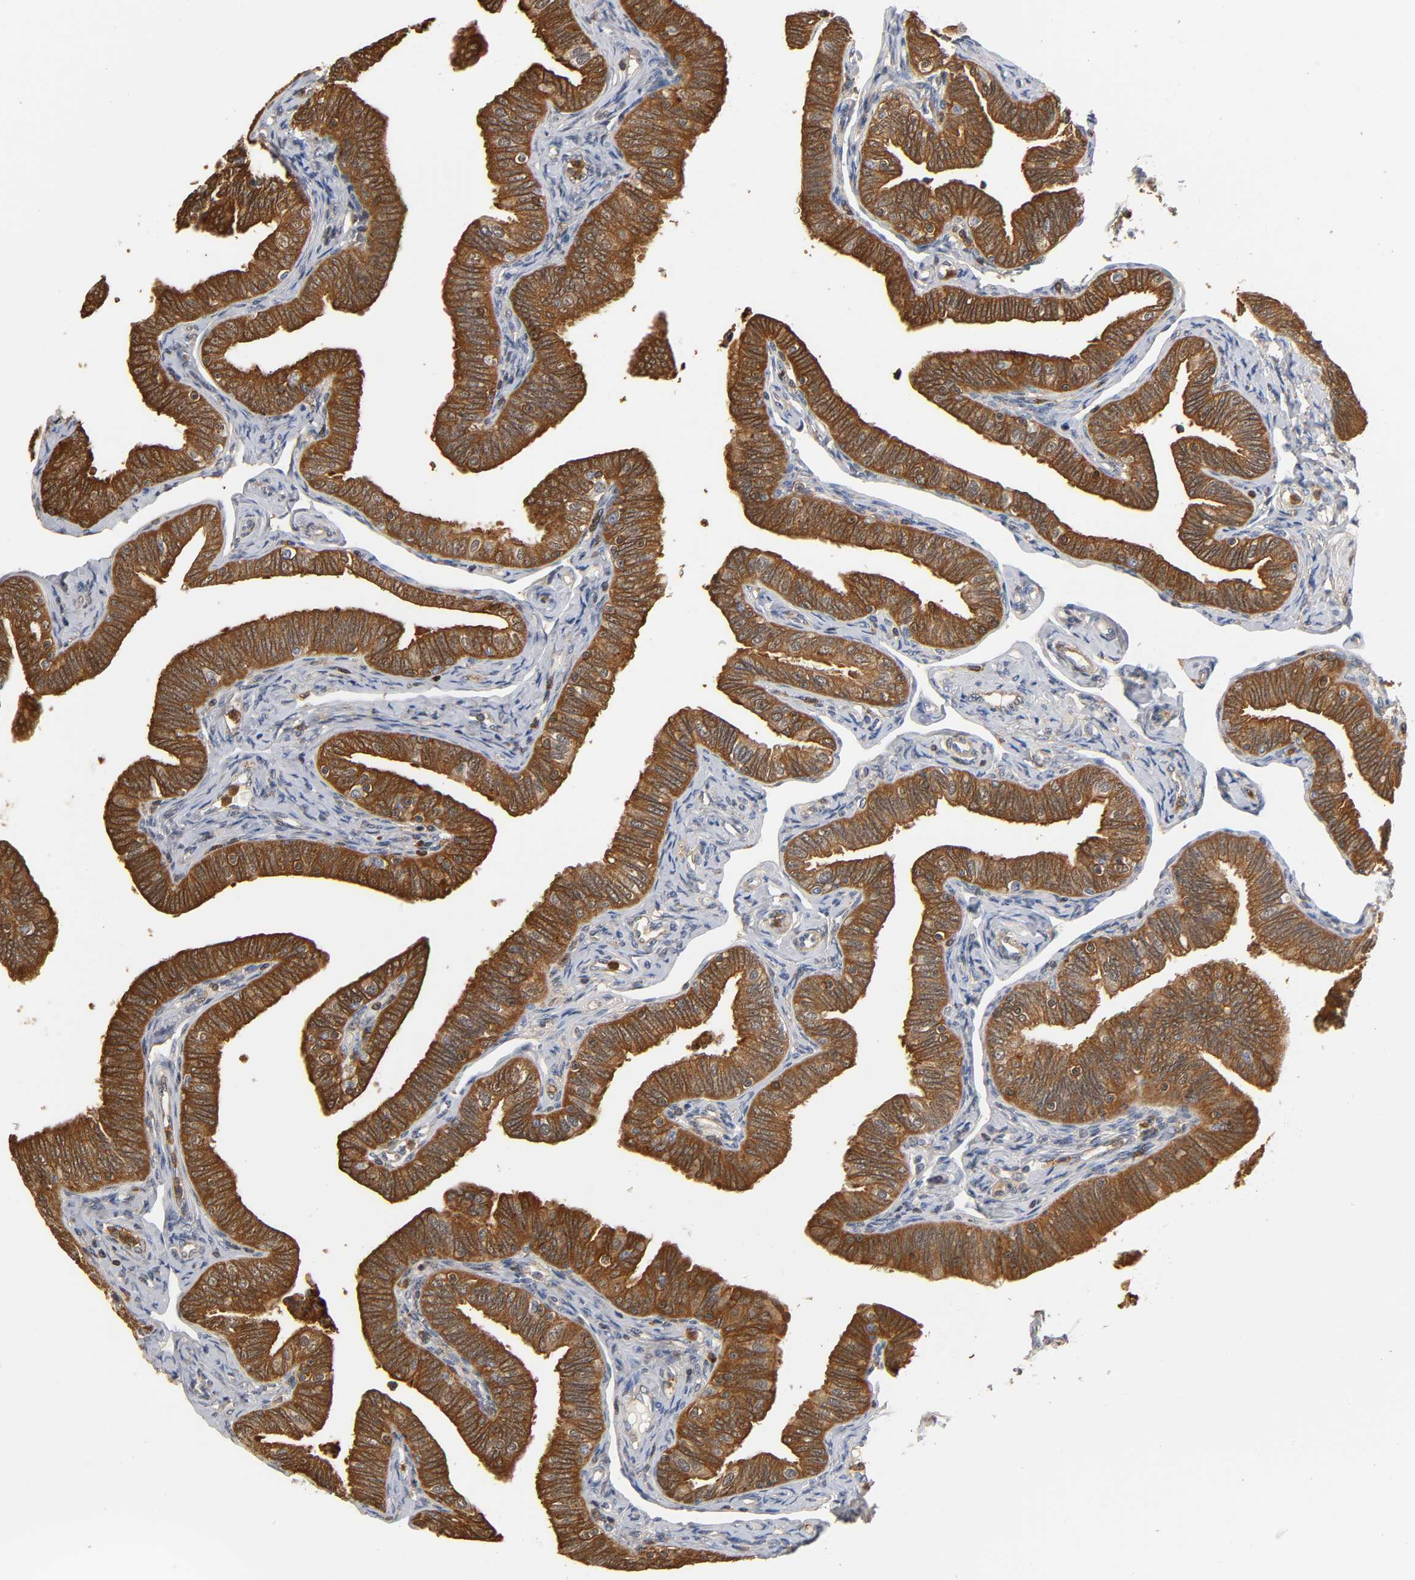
{"staining": {"intensity": "moderate", "quantity": ">75%", "location": "cytoplasmic/membranous,nuclear"}, "tissue": "fallopian tube", "cell_type": "Glandular cells", "image_type": "normal", "snomed": [{"axis": "morphology", "description": "Normal tissue, NOS"}, {"axis": "topography", "description": "Fallopian tube"}, {"axis": "topography", "description": "Ovary"}], "caption": "About >75% of glandular cells in benign fallopian tube exhibit moderate cytoplasmic/membranous,nuclear protein staining as visualized by brown immunohistochemical staining.", "gene": "ANXA11", "patient": {"sex": "female", "age": 69}}